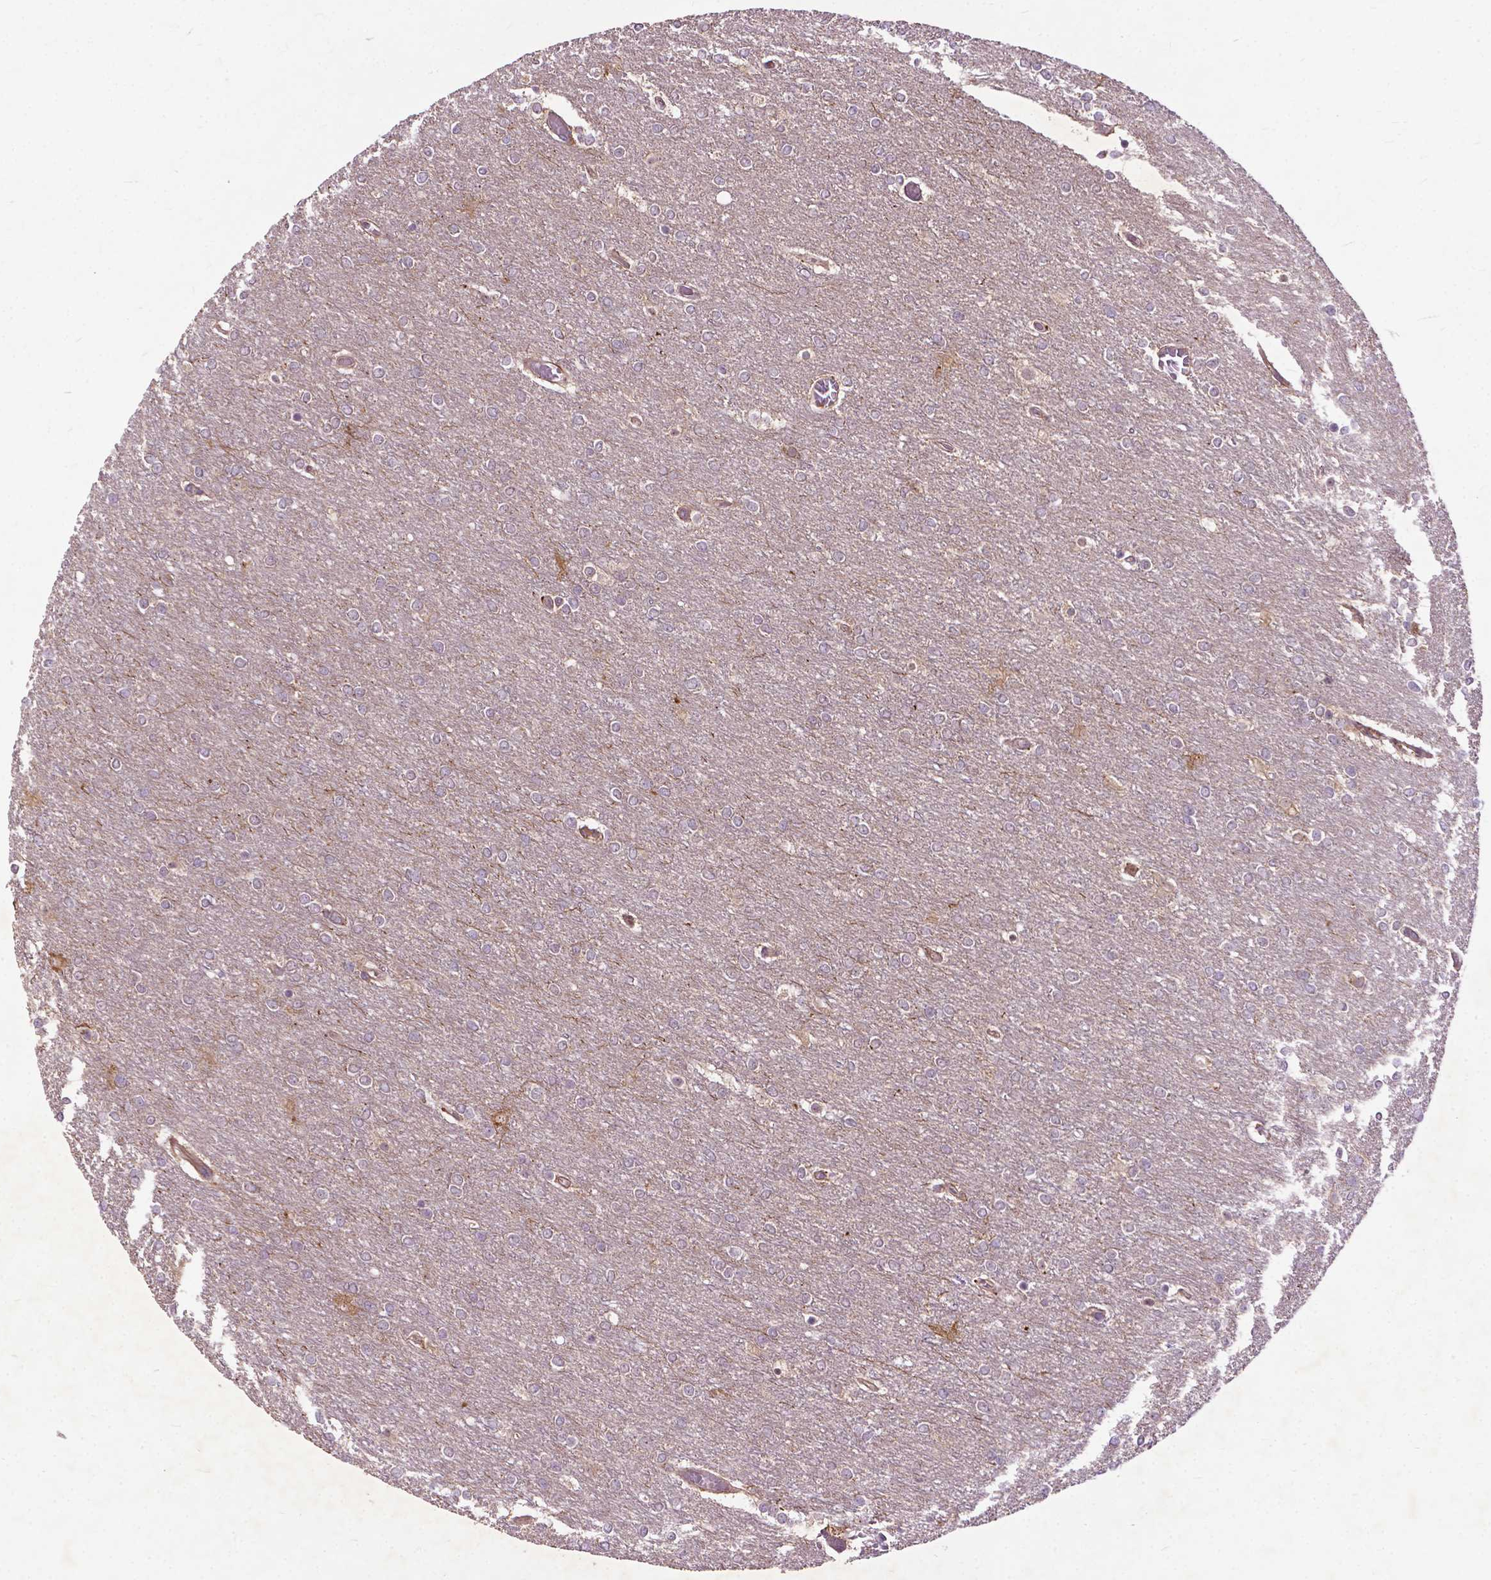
{"staining": {"intensity": "negative", "quantity": "none", "location": "none"}, "tissue": "glioma", "cell_type": "Tumor cells", "image_type": "cancer", "snomed": [{"axis": "morphology", "description": "Glioma, malignant, High grade"}, {"axis": "topography", "description": "Brain"}], "caption": "Immunohistochemical staining of human high-grade glioma (malignant) demonstrates no significant staining in tumor cells.", "gene": "PARP3", "patient": {"sex": "female", "age": 61}}